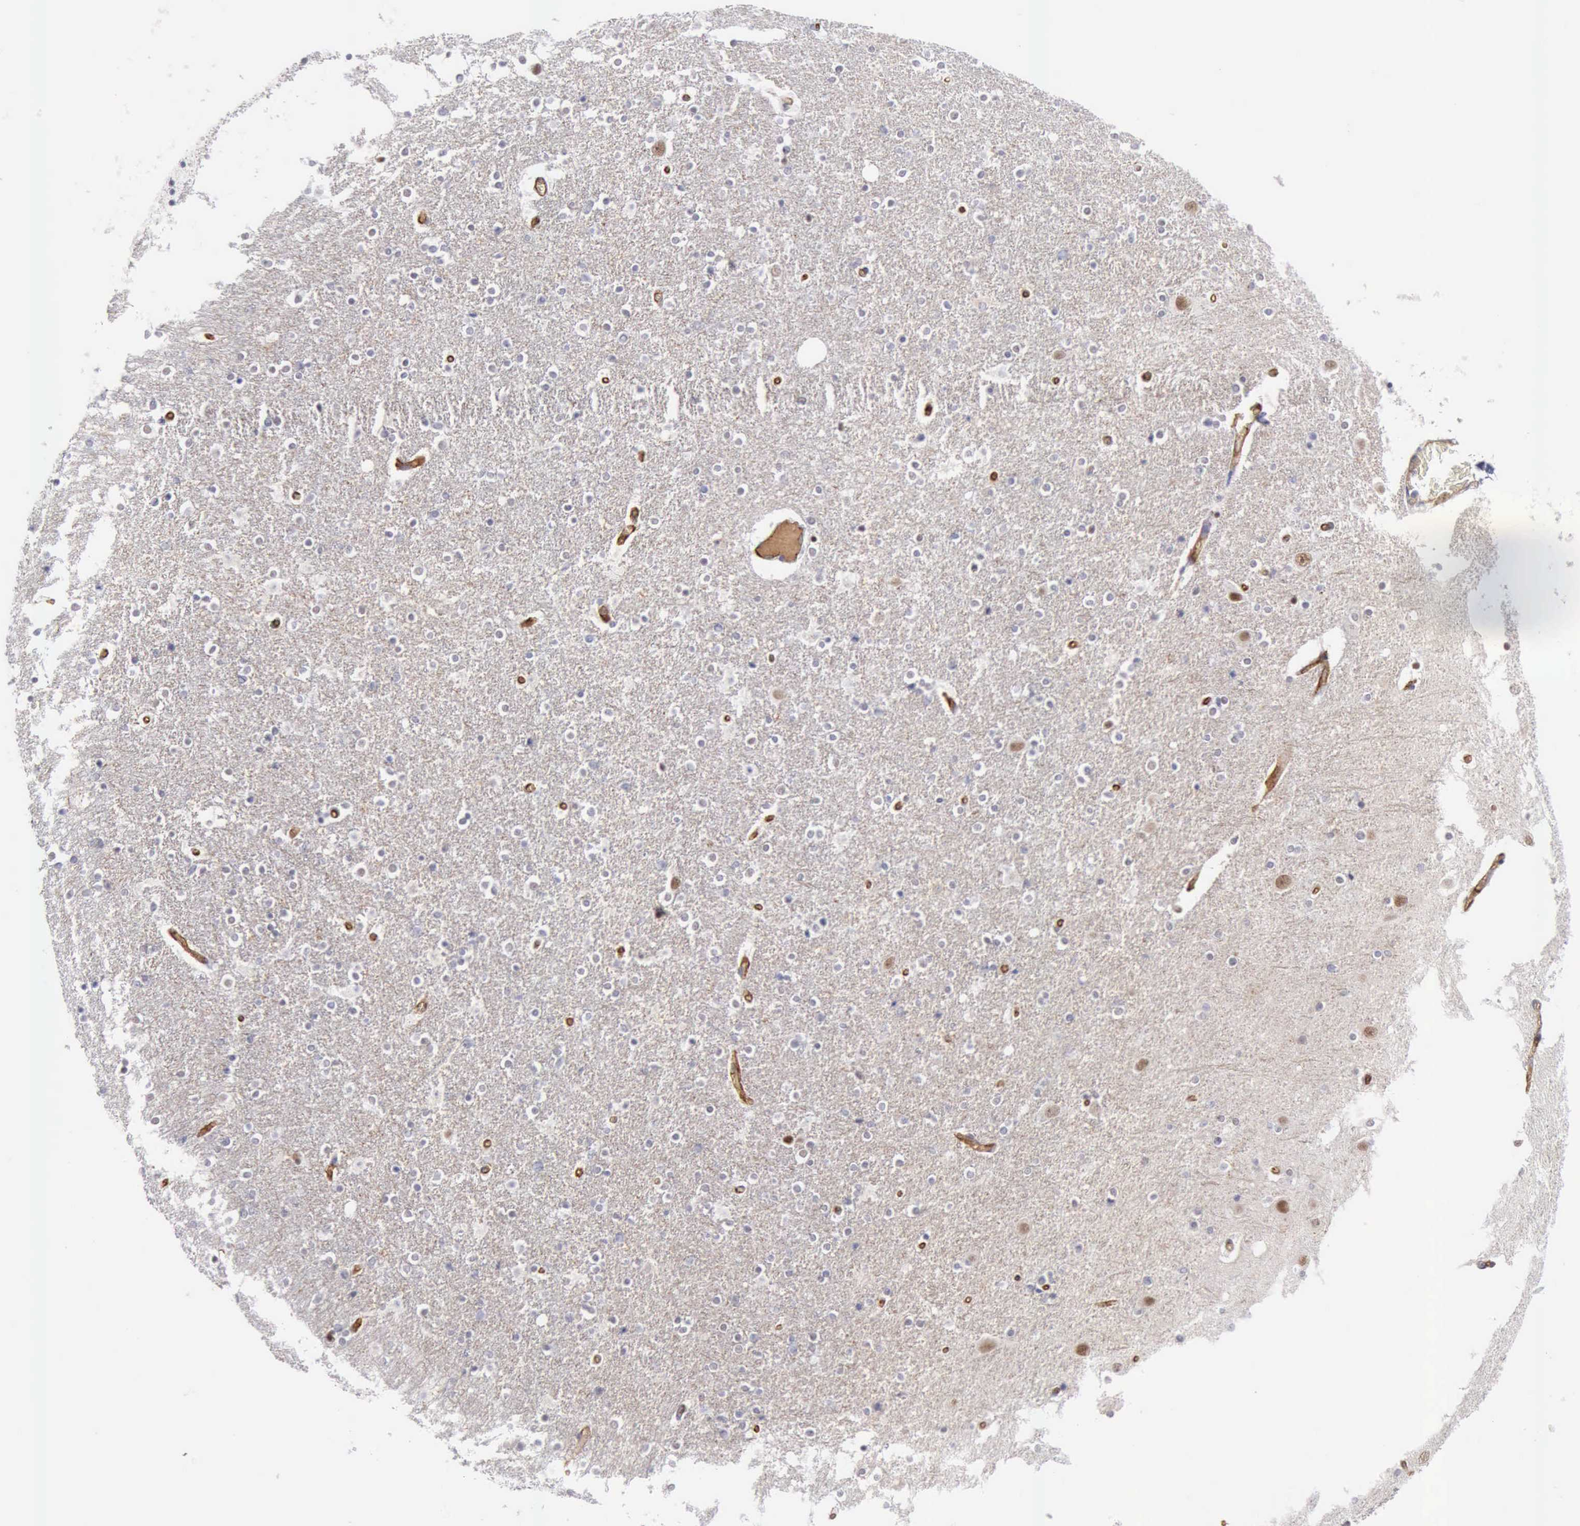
{"staining": {"intensity": "negative", "quantity": "none", "location": "none"}, "tissue": "caudate", "cell_type": "Glial cells", "image_type": "normal", "snomed": [{"axis": "morphology", "description": "Normal tissue, NOS"}, {"axis": "topography", "description": "Lateral ventricle wall"}], "caption": "This histopathology image is of unremarkable caudate stained with immunohistochemistry (IHC) to label a protein in brown with the nuclei are counter-stained blue. There is no staining in glial cells.", "gene": "TFRC", "patient": {"sex": "female", "age": 54}}